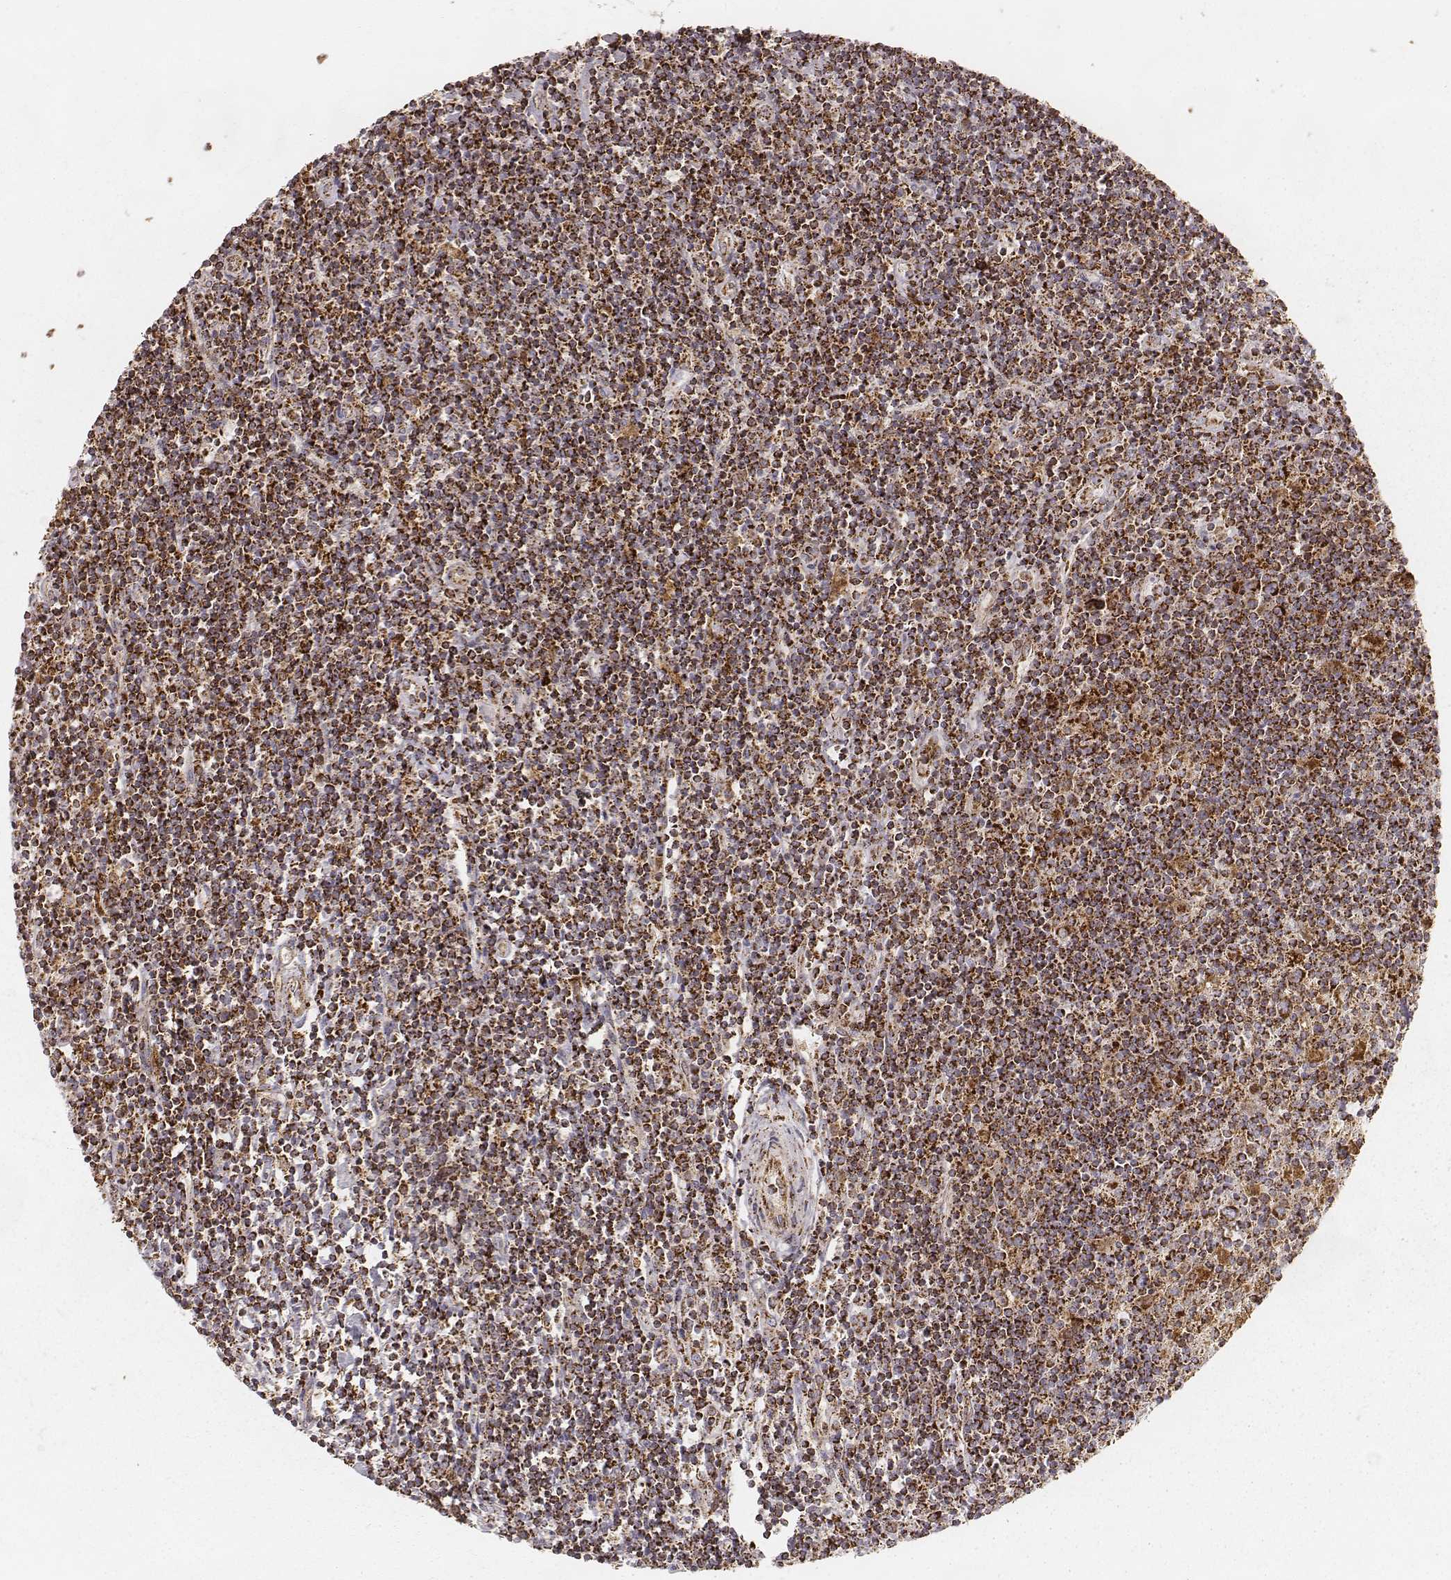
{"staining": {"intensity": "strong", "quantity": ">75%", "location": "cytoplasmic/membranous"}, "tissue": "lymphoma", "cell_type": "Tumor cells", "image_type": "cancer", "snomed": [{"axis": "morphology", "description": "Hodgkin's disease, NOS"}, {"axis": "topography", "description": "Lymph node"}], "caption": "Protein expression analysis of human lymphoma reveals strong cytoplasmic/membranous staining in approximately >75% of tumor cells.", "gene": "CS", "patient": {"sex": "male", "age": 40}}